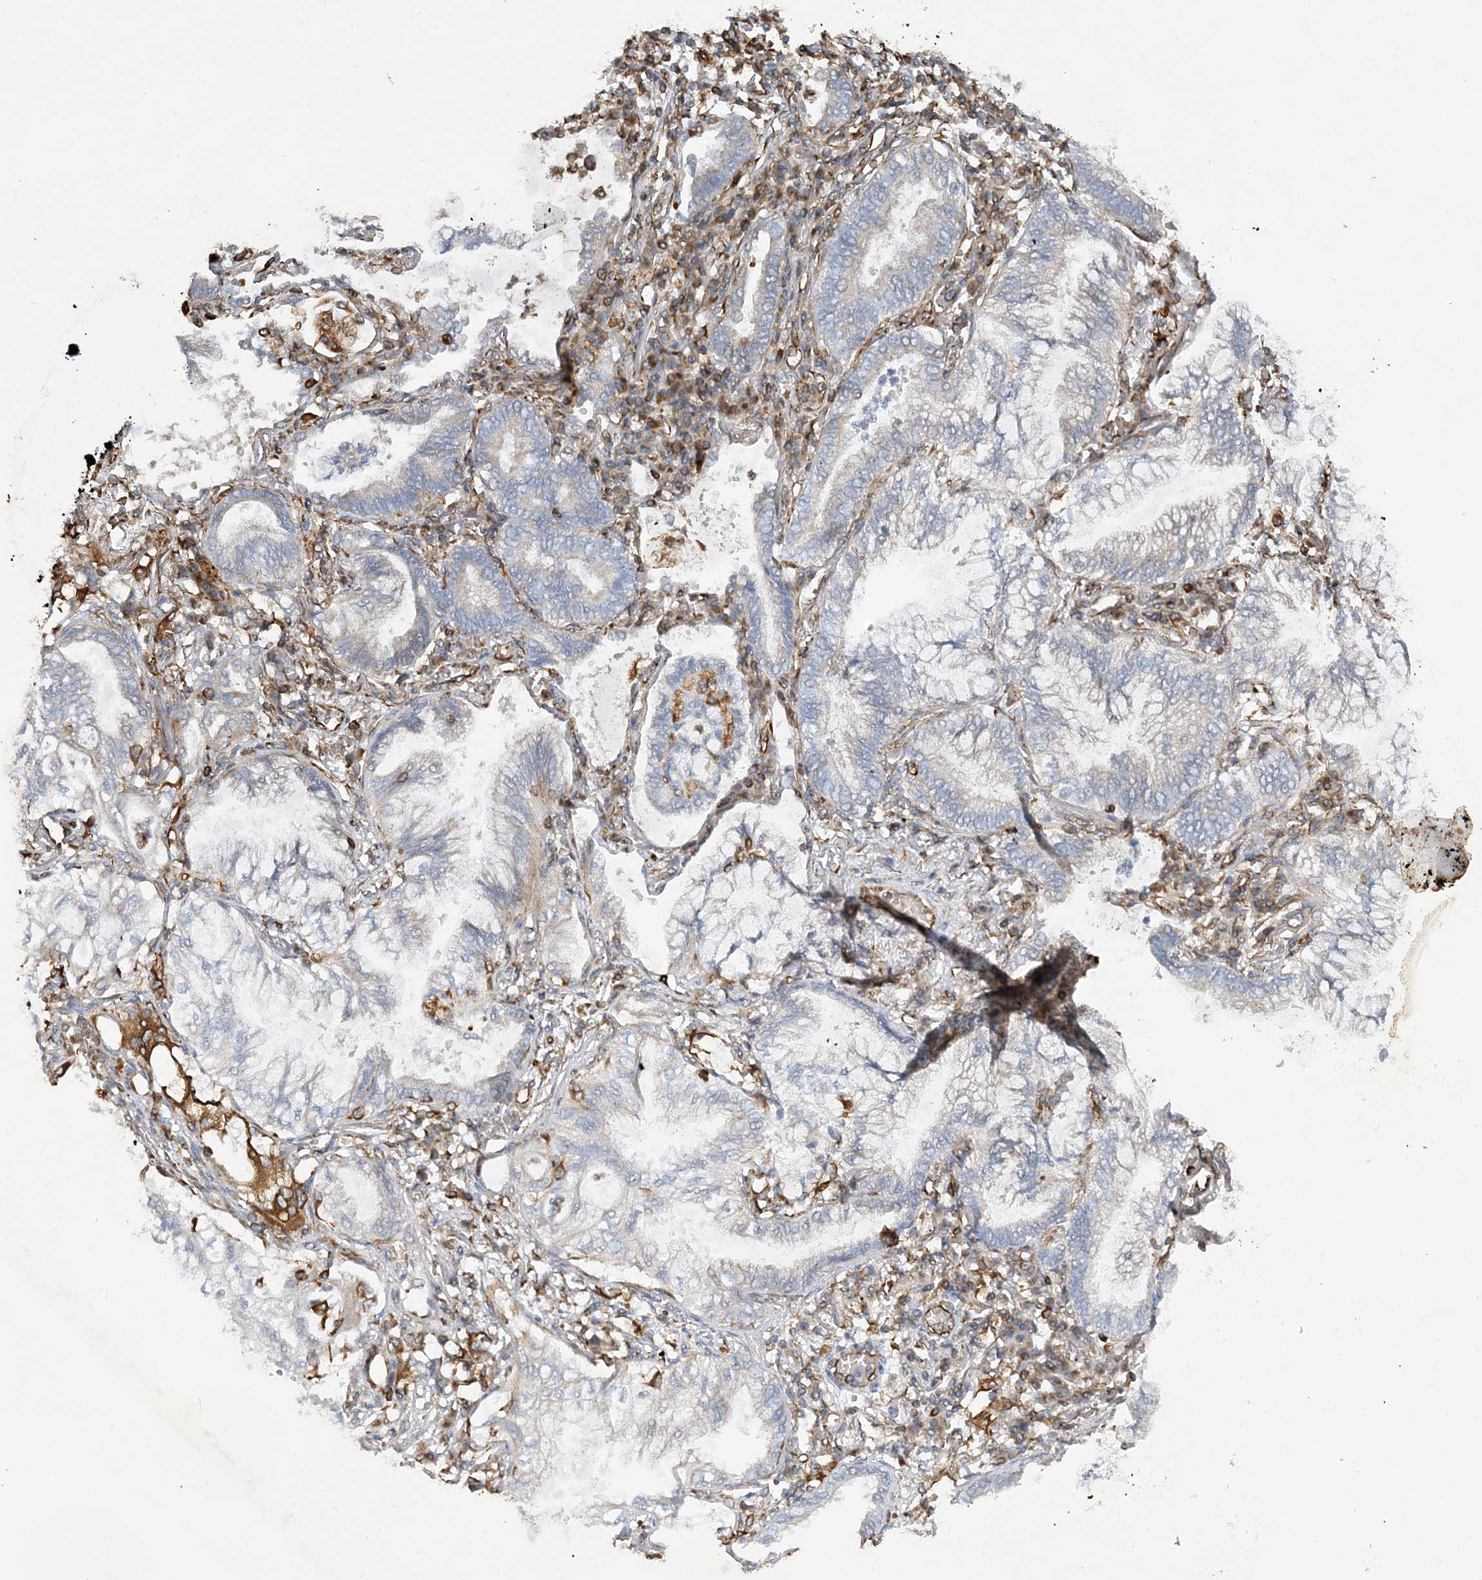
{"staining": {"intensity": "negative", "quantity": "none", "location": "none"}, "tissue": "lung cancer", "cell_type": "Tumor cells", "image_type": "cancer", "snomed": [{"axis": "morphology", "description": "Adenocarcinoma, NOS"}, {"axis": "topography", "description": "Lung"}], "caption": "This is an immunohistochemistry (IHC) photomicrograph of human lung cancer. There is no expression in tumor cells.", "gene": "FAM114A2", "patient": {"sex": "female", "age": 70}}